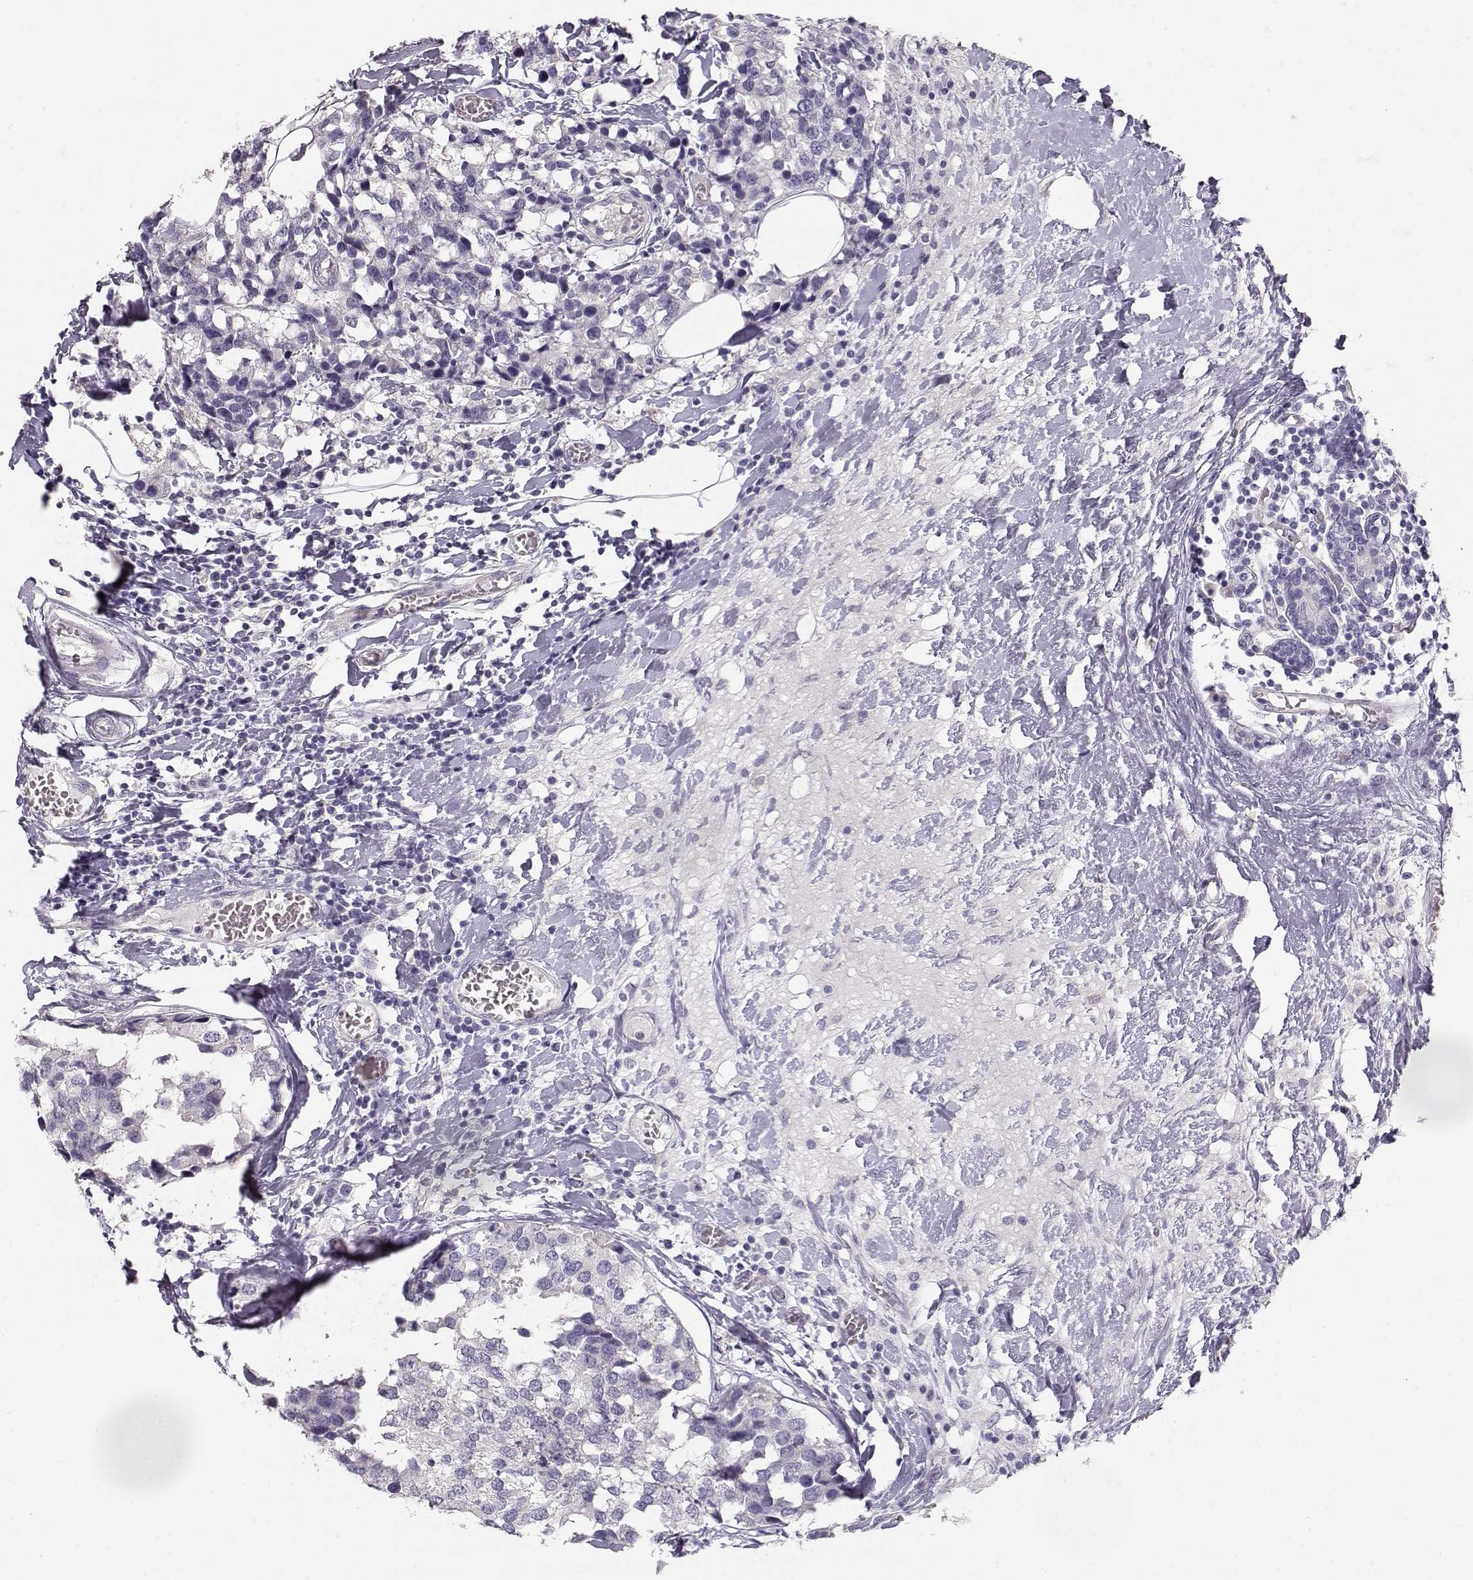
{"staining": {"intensity": "negative", "quantity": "none", "location": "none"}, "tissue": "breast cancer", "cell_type": "Tumor cells", "image_type": "cancer", "snomed": [{"axis": "morphology", "description": "Lobular carcinoma"}, {"axis": "topography", "description": "Breast"}], "caption": "Immunohistochemistry of human breast cancer (lobular carcinoma) exhibits no staining in tumor cells.", "gene": "TTC26", "patient": {"sex": "female", "age": 59}}